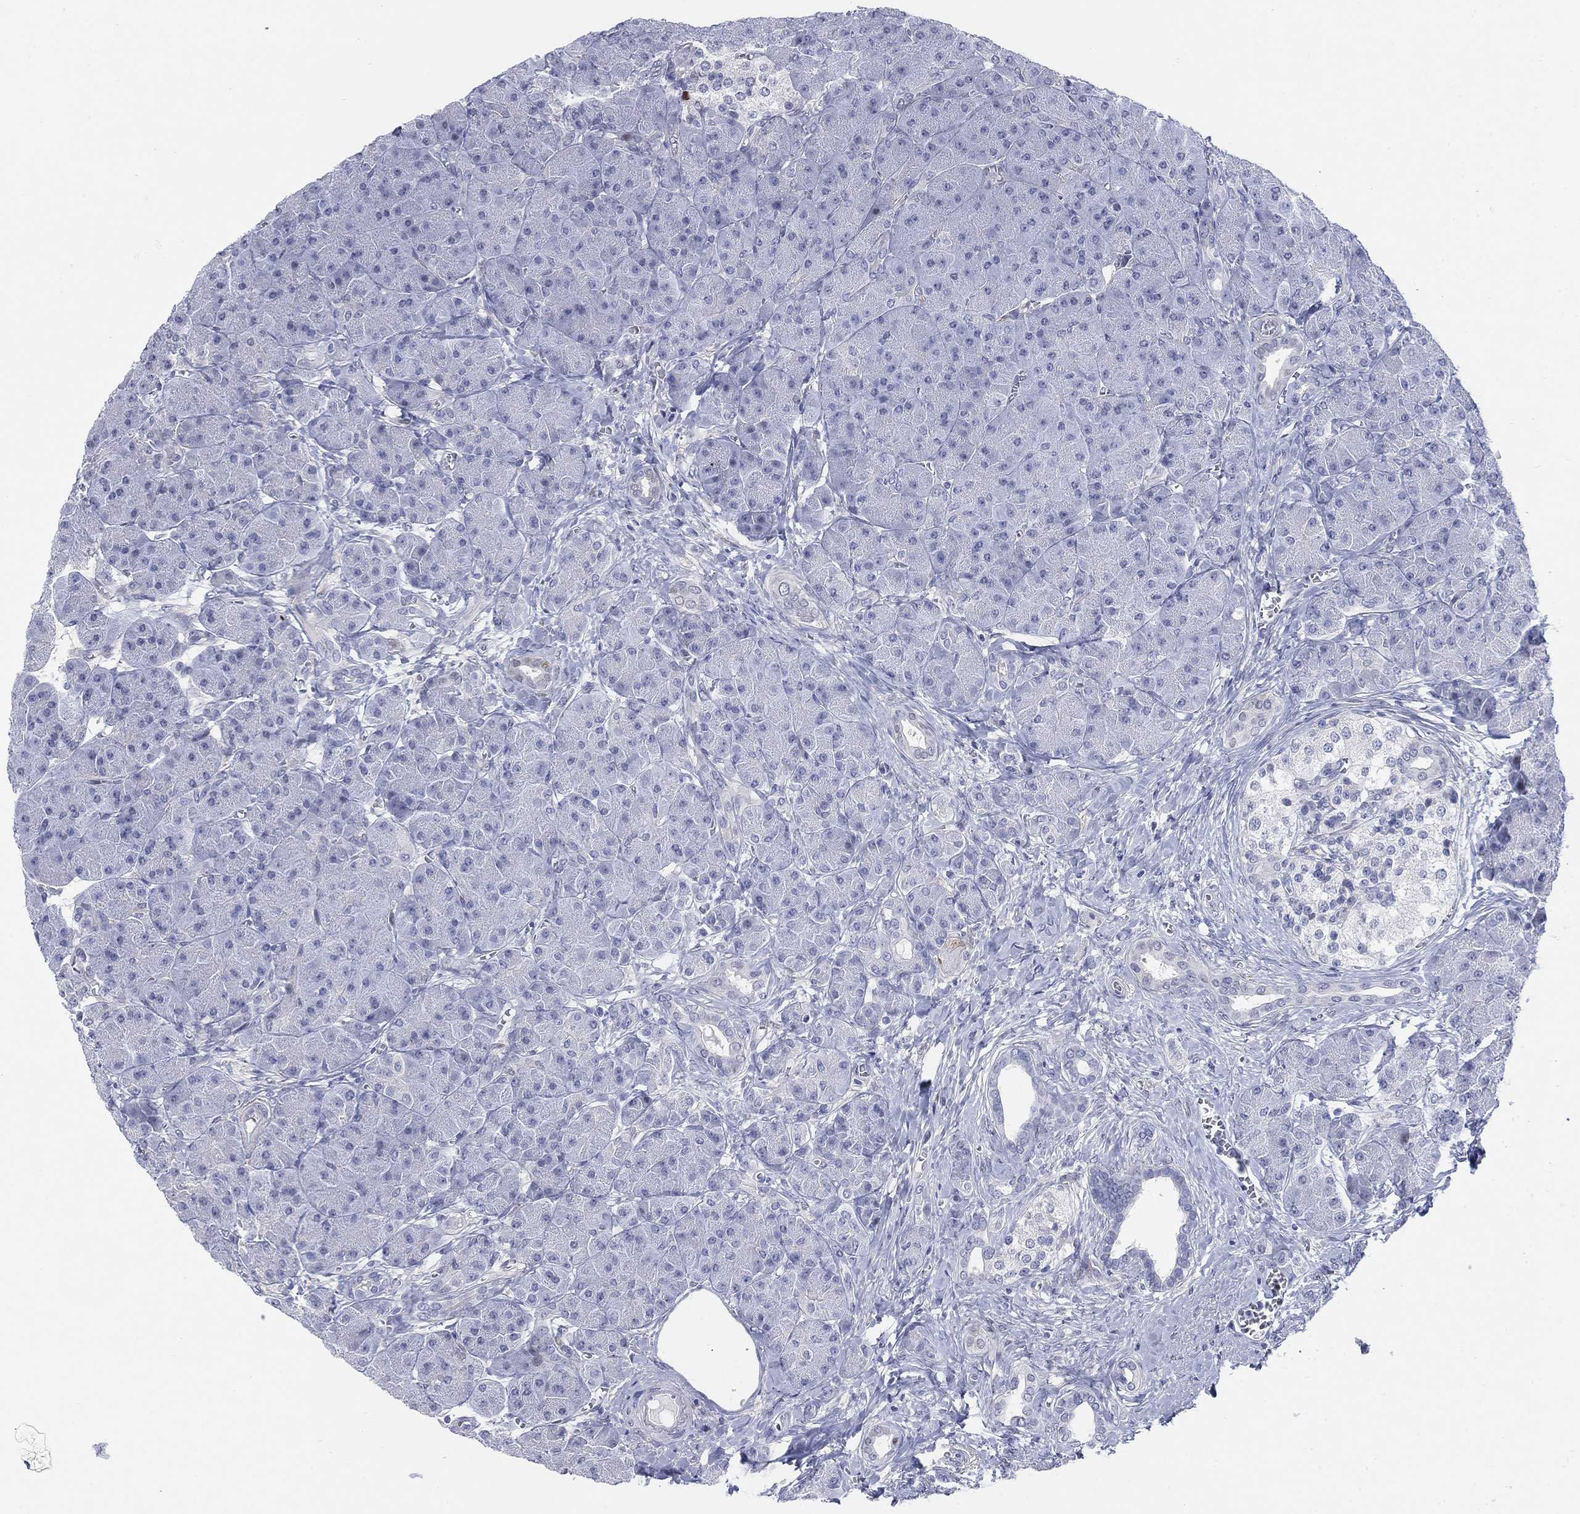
{"staining": {"intensity": "negative", "quantity": "none", "location": "none"}, "tissue": "pancreas", "cell_type": "Exocrine glandular cells", "image_type": "normal", "snomed": [{"axis": "morphology", "description": "Normal tissue, NOS"}, {"axis": "topography", "description": "Pancreas"}], "caption": "Exocrine glandular cells show no significant expression in unremarkable pancreas. (DAB (3,3'-diaminobenzidine) immunohistochemistry (IHC), high magnification).", "gene": "MYO3A", "patient": {"sex": "male", "age": 61}}